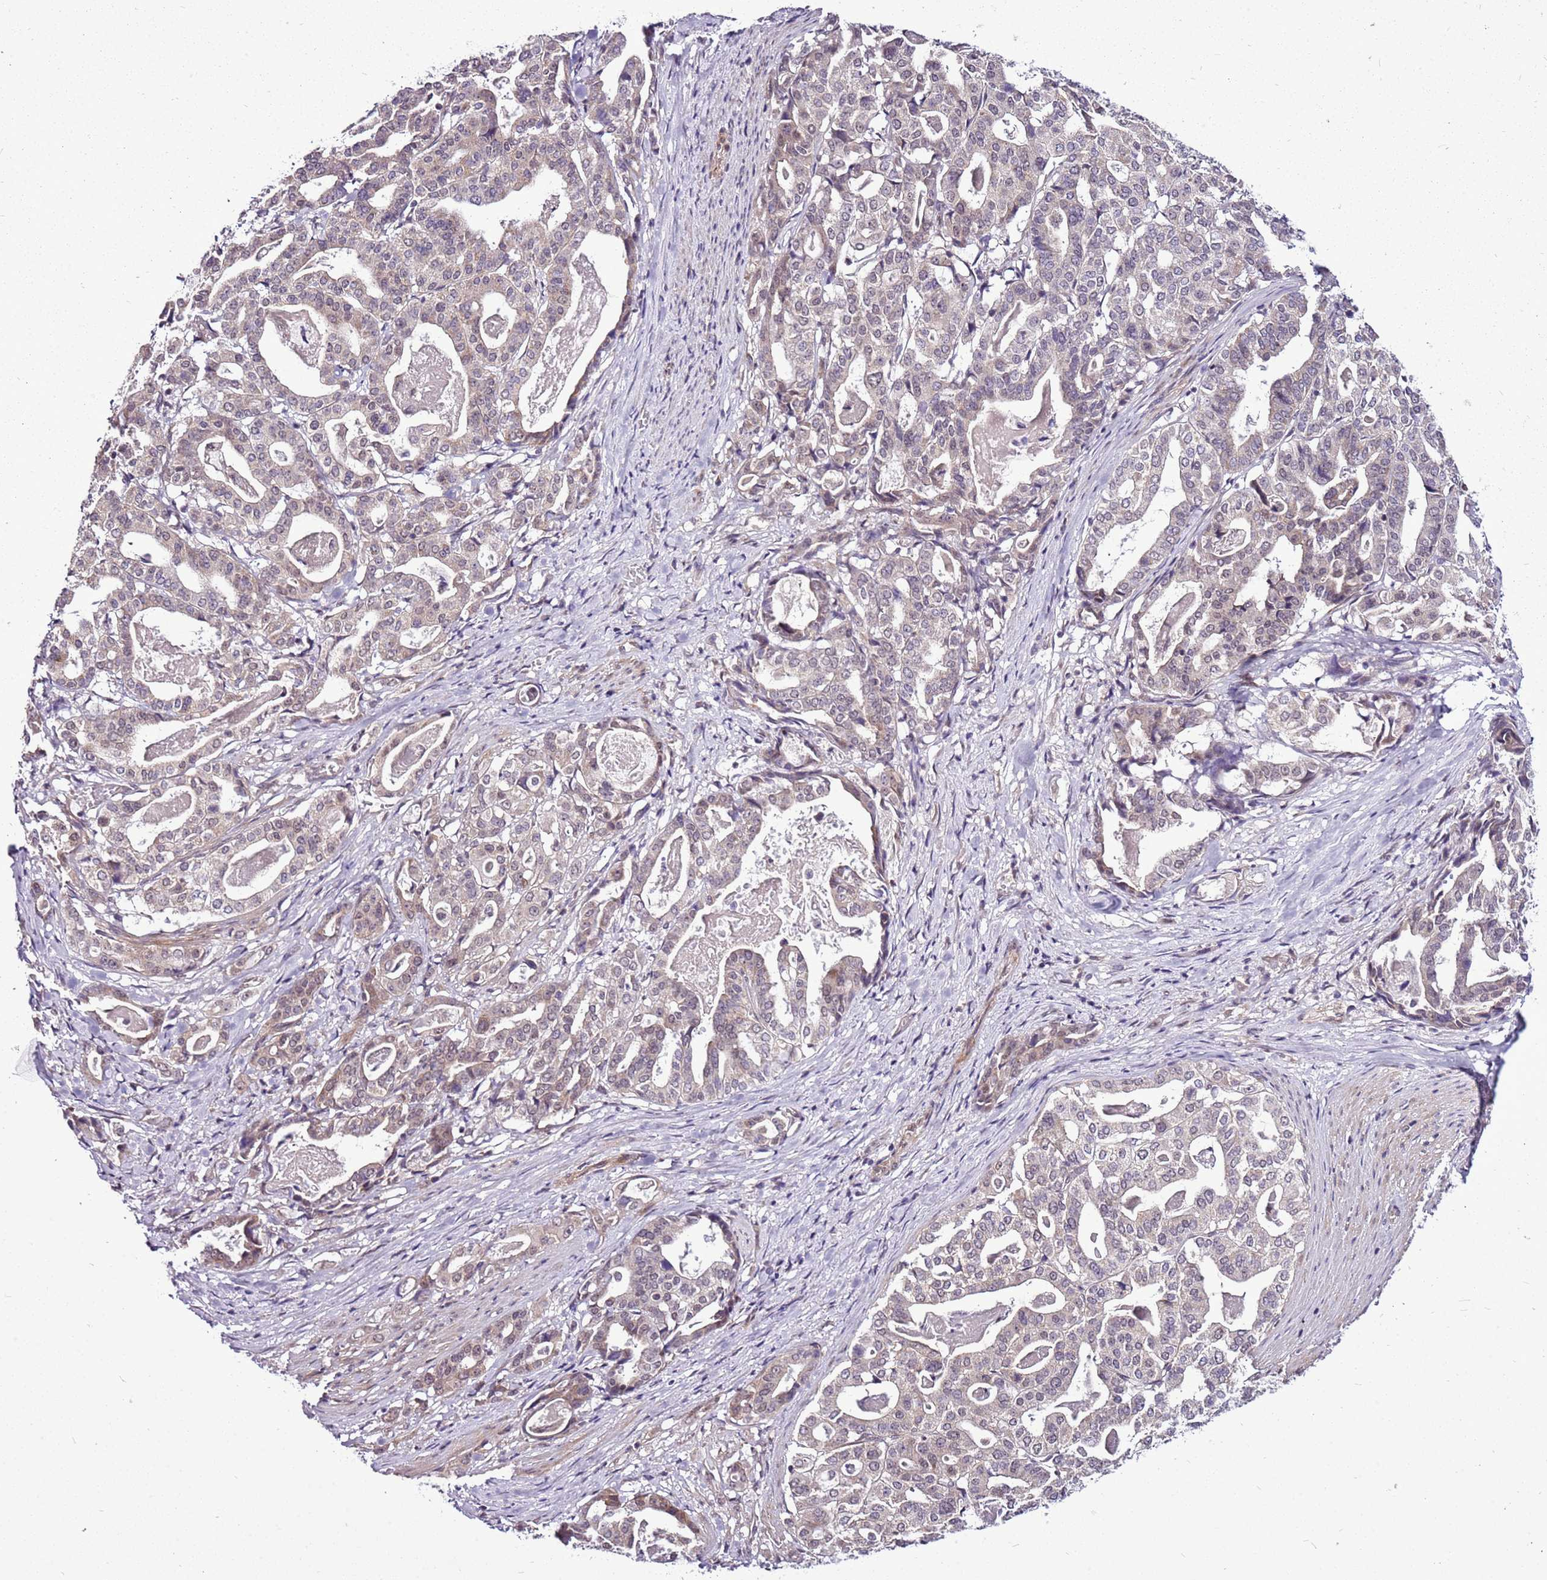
{"staining": {"intensity": "weak", "quantity": "<25%", "location": "cytoplasmic/membranous,nuclear"}, "tissue": "stomach cancer", "cell_type": "Tumor cells", "image_type": "cancer", "snomed": [{"axis": "morphology", "description": "Adenocarcinoma, NOS"}, {"axis": "topography", "description": "Stomach"}], "caption": "Tumor cells show no significant protein positivity in stomach cancer.", "gene": "CCDC166", "patient": {"sex": "male", "age": 48}}